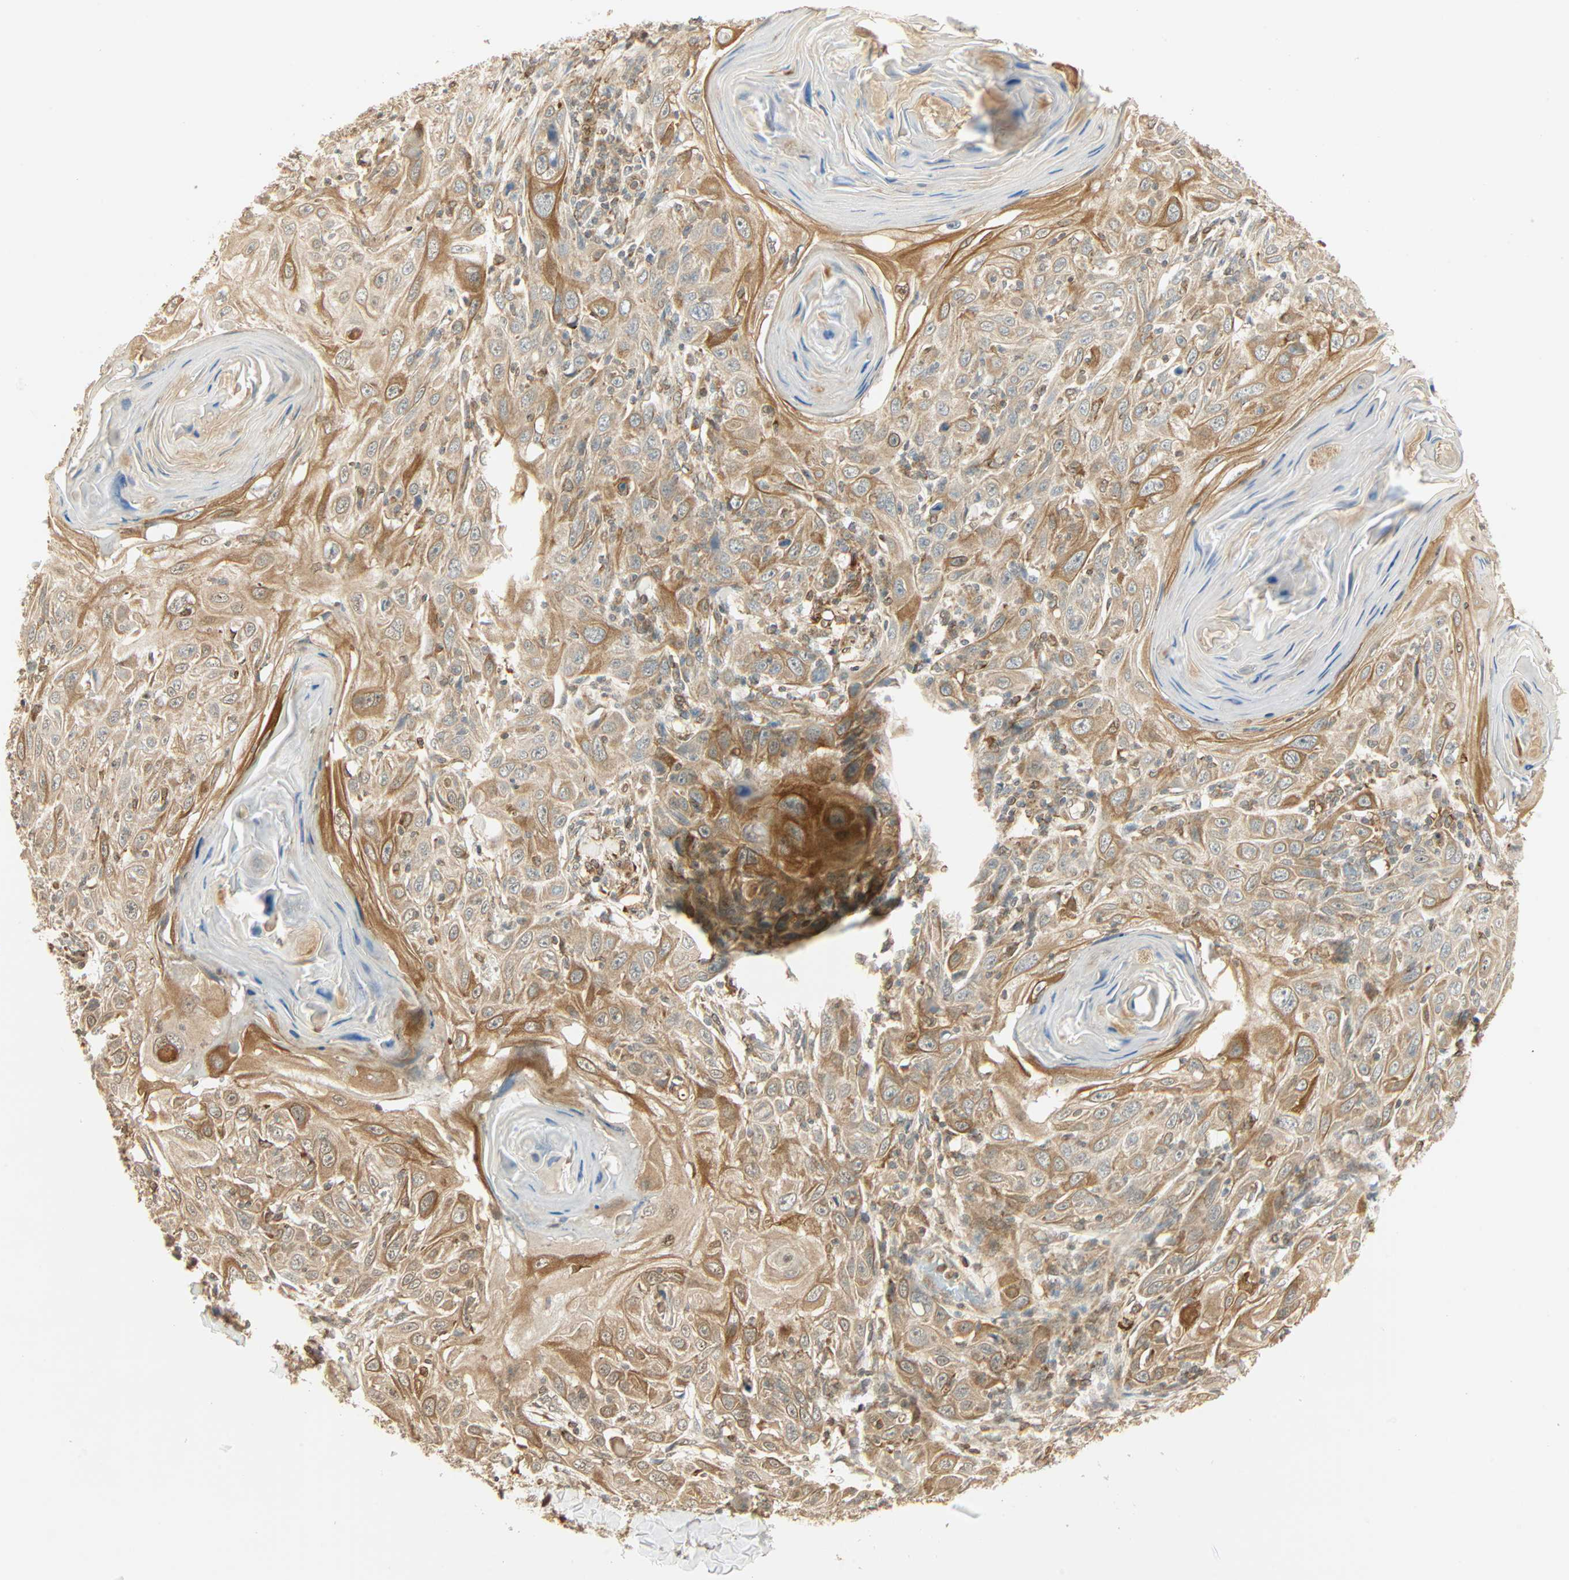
{"staining": {"intensity": "moderate", "quantity": ">75%", "location": "cytoplasmic/membranous,nuclear"}, "tissue": "skin cancer", "cell_type": "Tumor cells", "image_type": "cancer", "snomed": [{"axis": "morphology", "description": "Squamous cell carcinoma, NOS"}, {"axis": "topography", "description": "Skin"}], "caption": "Skin squamous cell carcinoma tissue demonstrates moderate cytoplasmic/membranous and nuclear staining in about >75% of tumor cells, visualized by immunohistochemistry. The staining was performed using DAB, with brown indicating positive protein expression. Nuclei are stained blue with hematoxylin.", "gene": "PNPLA6", "patient": {"sex": "female", "age": 88}}